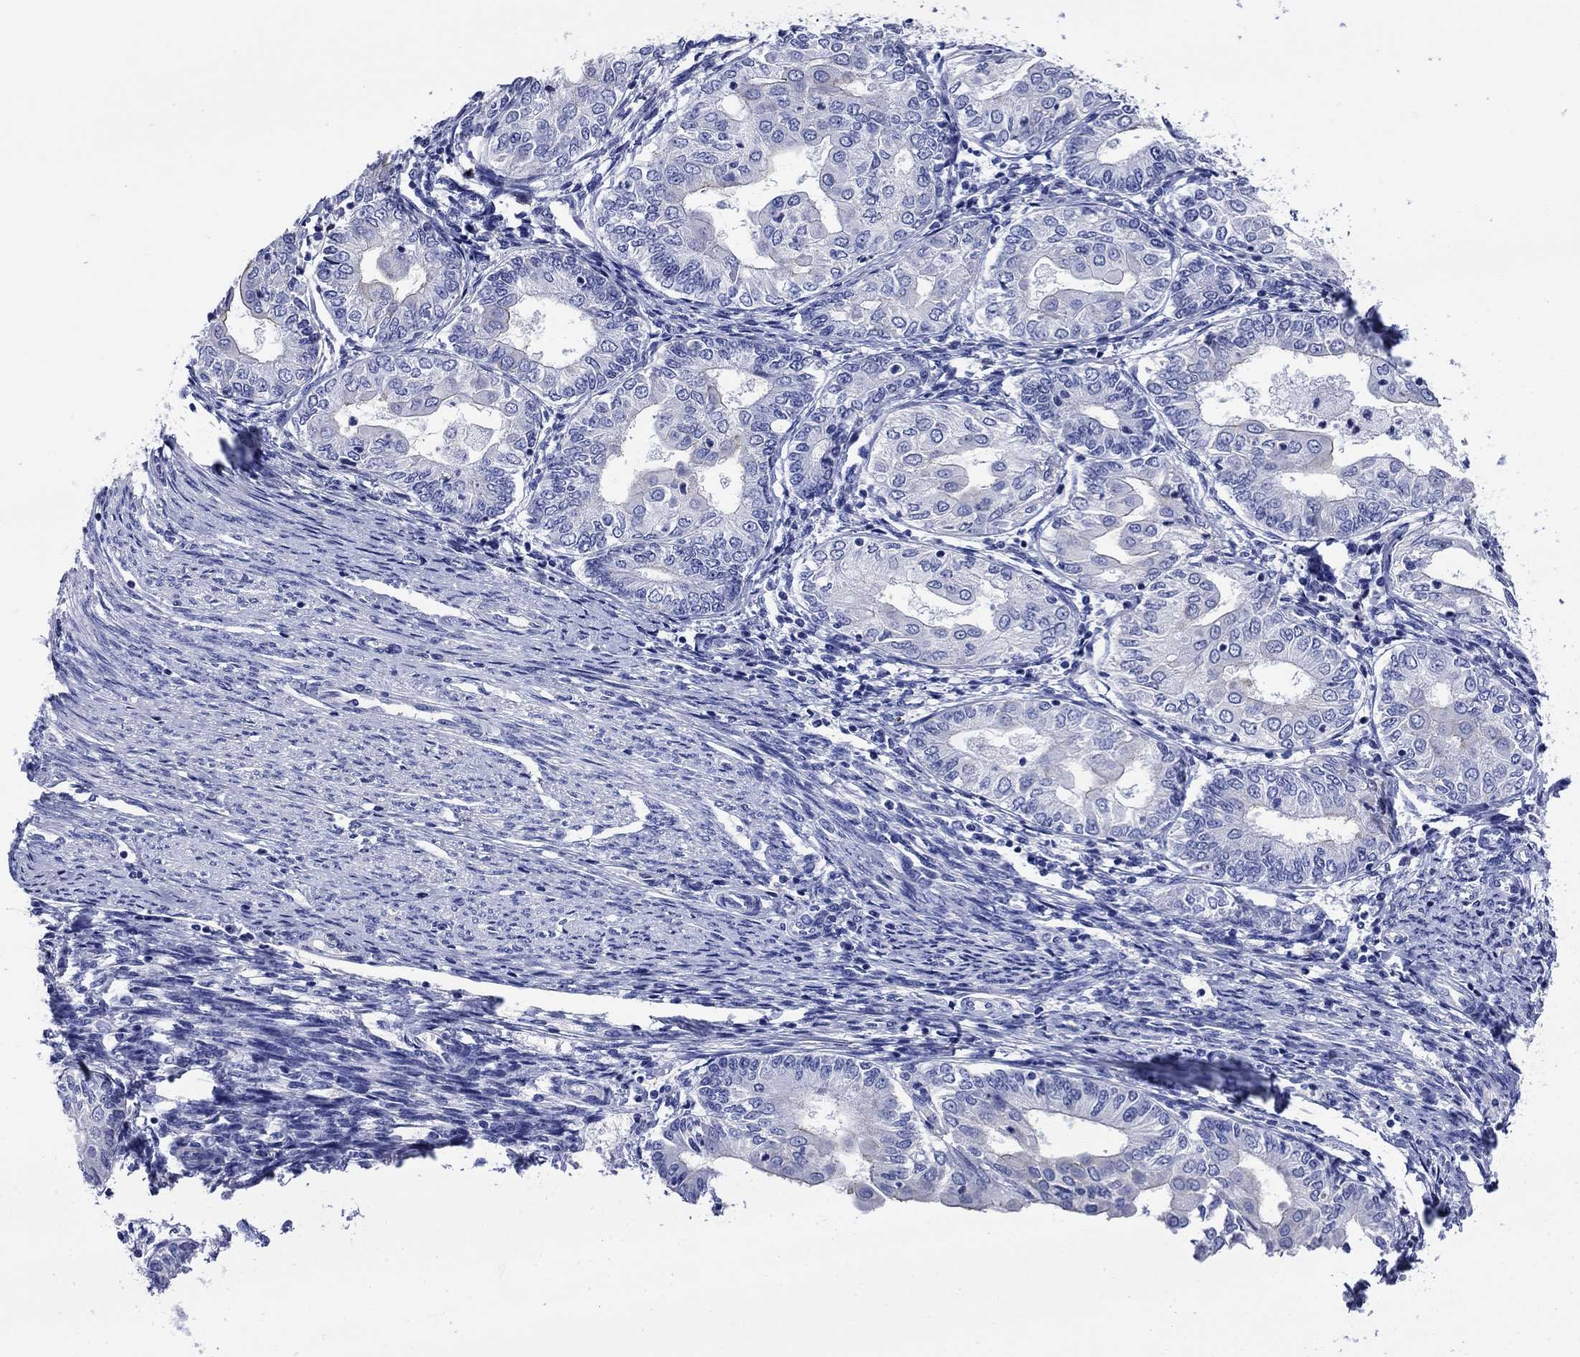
{"staining": {"intensity": "negative", "quantity": "none", "location": "none"}, "tissue": "endometrial cancer", "cell_type": "Tumor cells", "image_type": "cancer", "snomed": [{"axis": "morphology", "description": "Adenocarcinoma, NOS"}, {"axis": "topography", "description": "Endometrium"}], "caption": "Endometrial cancer stained for a protein using IHC reveals no staining tumor cells.", "gene": "SLC1A2", "patient": {"sex": "female", "age": 68}}